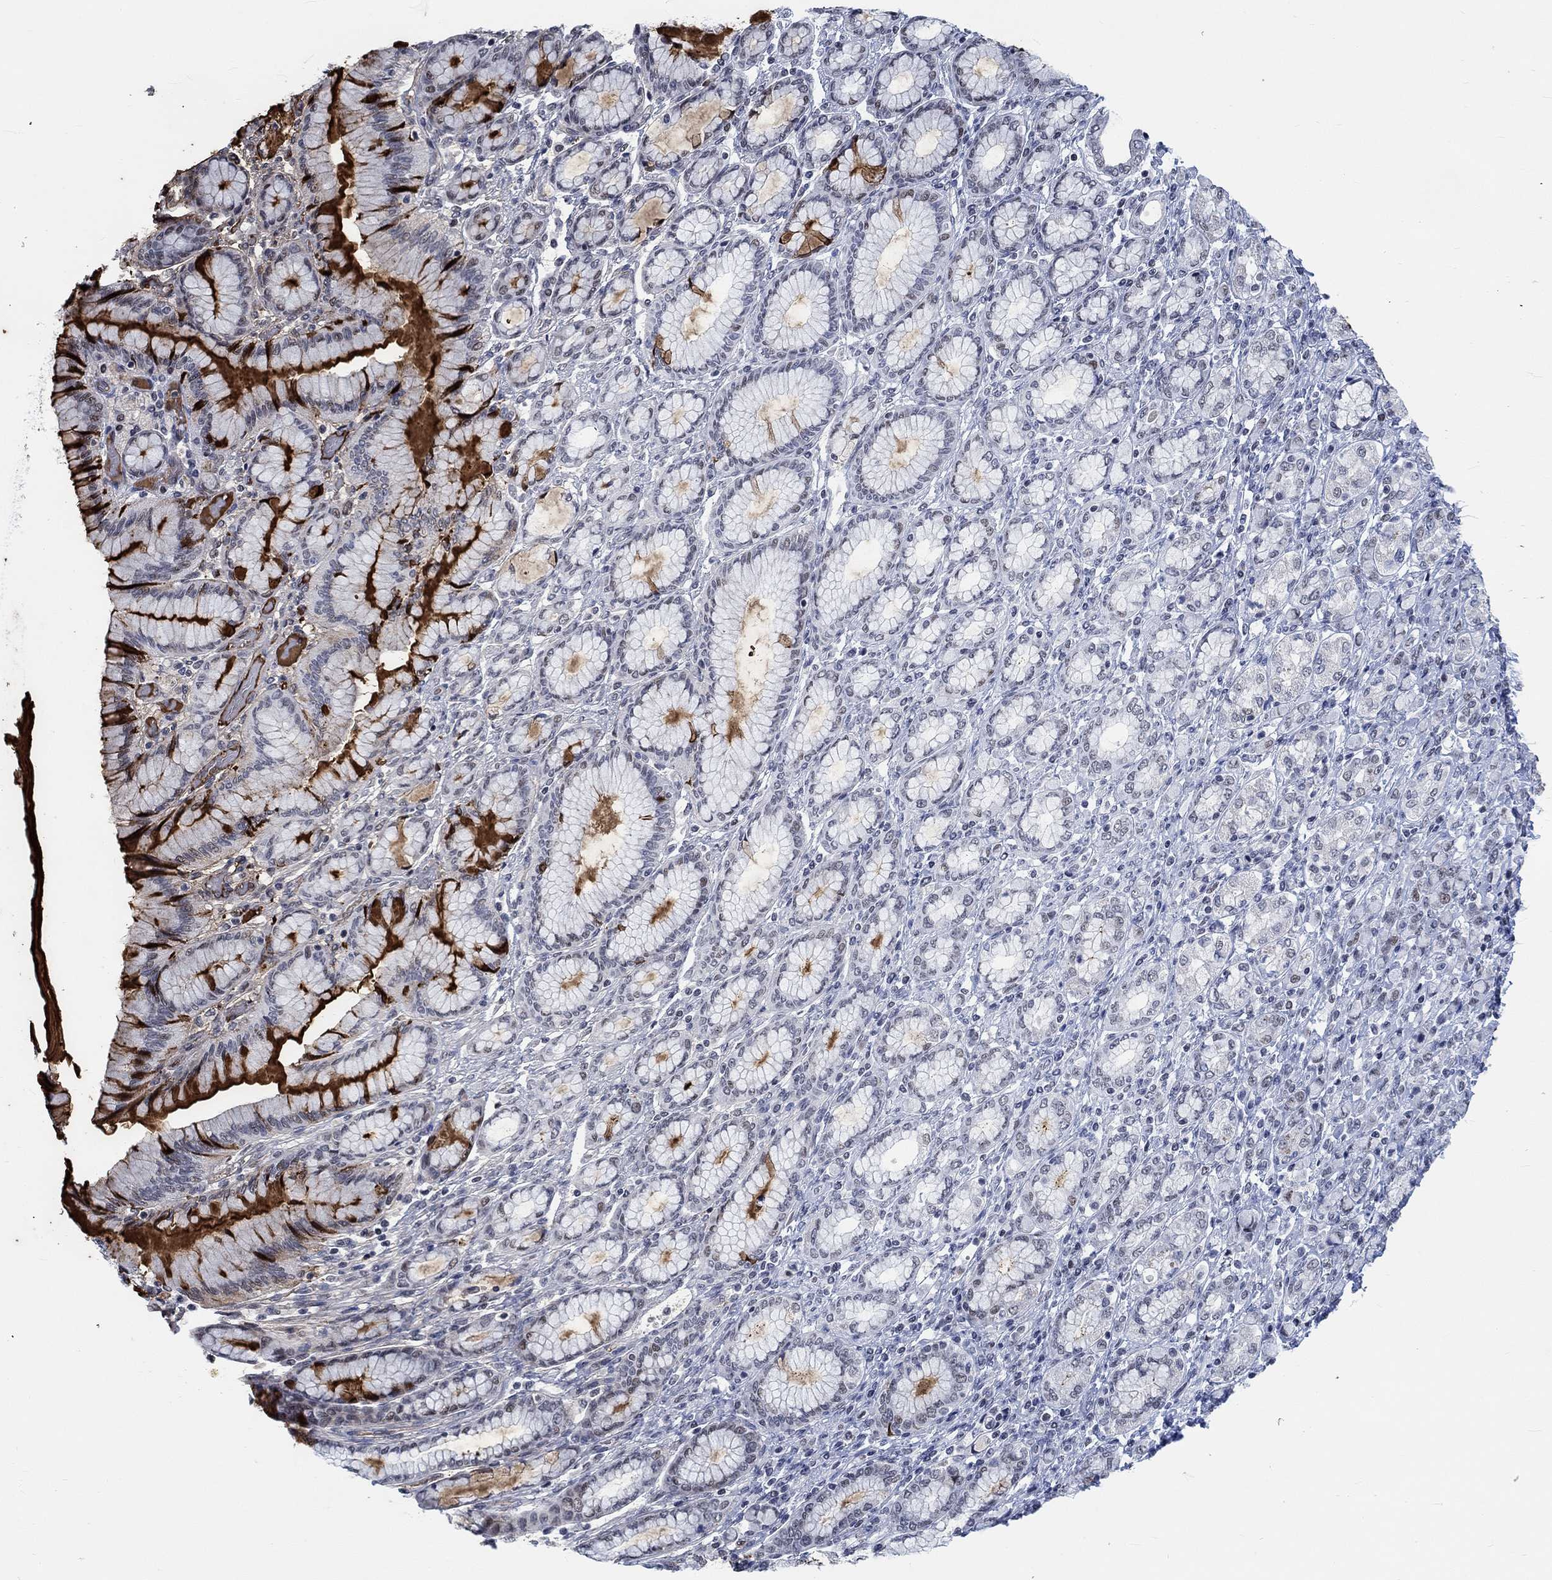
{"staining": {"intensity": "negative", "quantity": "none", "location": "none"}, "tissue": "stomach cancer", "cell_type": "Tumor cells", "image_type": "cancer", "snomed": [{"axis": "morphology", "description": "Normal tissue, NOS"}, {"axis": "morphology", "description": "Adenocarcinoma, NOS"}, {"axis": "topography", "description": "Stomach"}], "caption": "IHC micrograph of neoplastic tissue: human stomach cancer (adenocarcinoma) stained with DAB exhibits no significant protein positivity in tumor cells.", "gene": "KCNH8", "patient": {"sex": "female", "age": 79}}